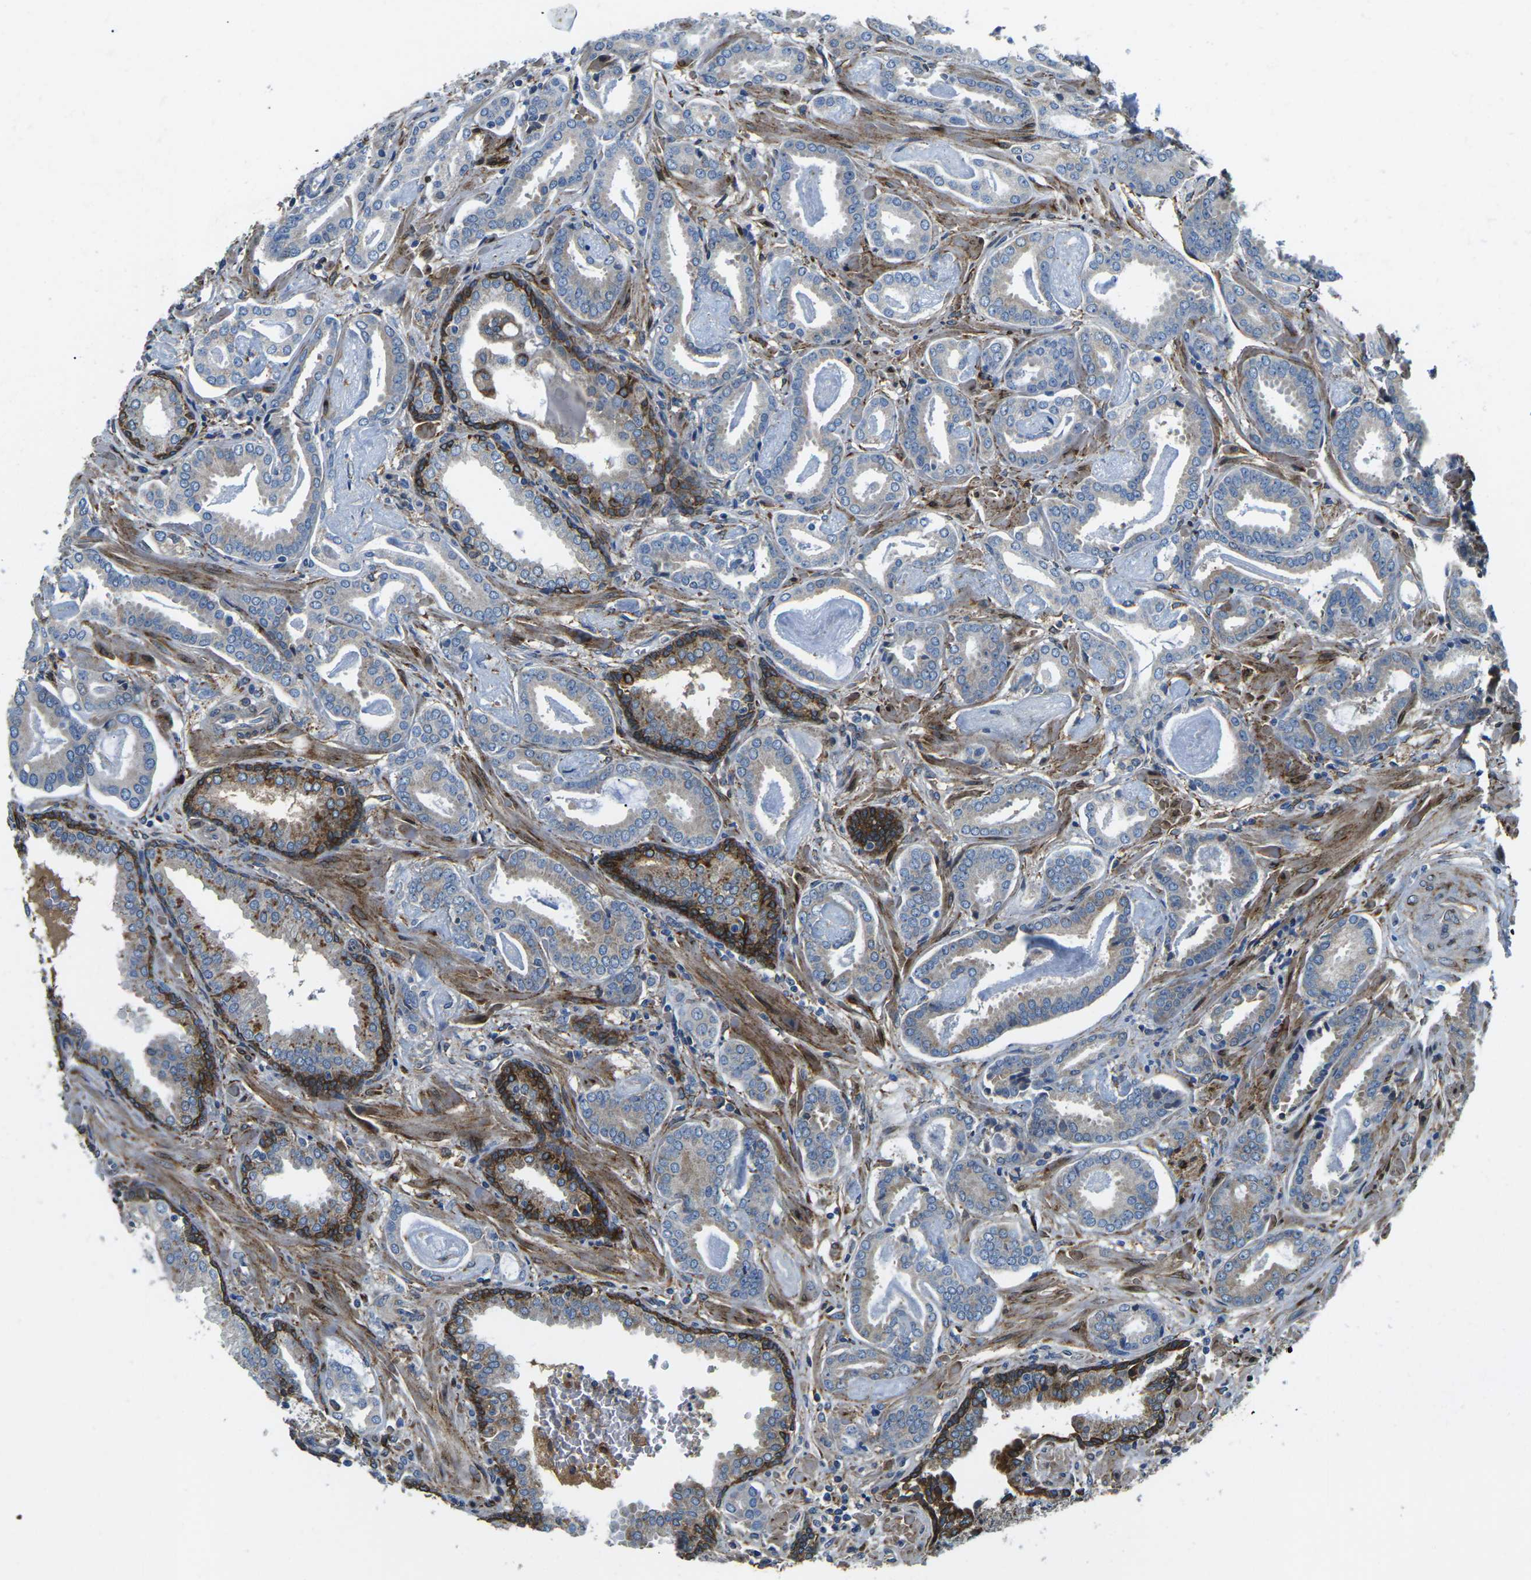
{"staining": {"intensity": "weak", "quantity": "<25%", "location": "cytoplasmic/membranous"}, "tissue": "prostate cancer", "cell_type": "Tumor cells", "image_type": "cancer", "snomed": [{"axis": "morphology", "description": "Adenocarcinoma, Low grade"}, {"axis": "topography", "description": "Prostate"}], "caption": "Low-grade adenocarcinoma (prostate) was stained to show a protein in brown. There is no significant staining in tumor cells.", "gene": "PDZD8", "patient": {"sex": "male", "age": 53}}